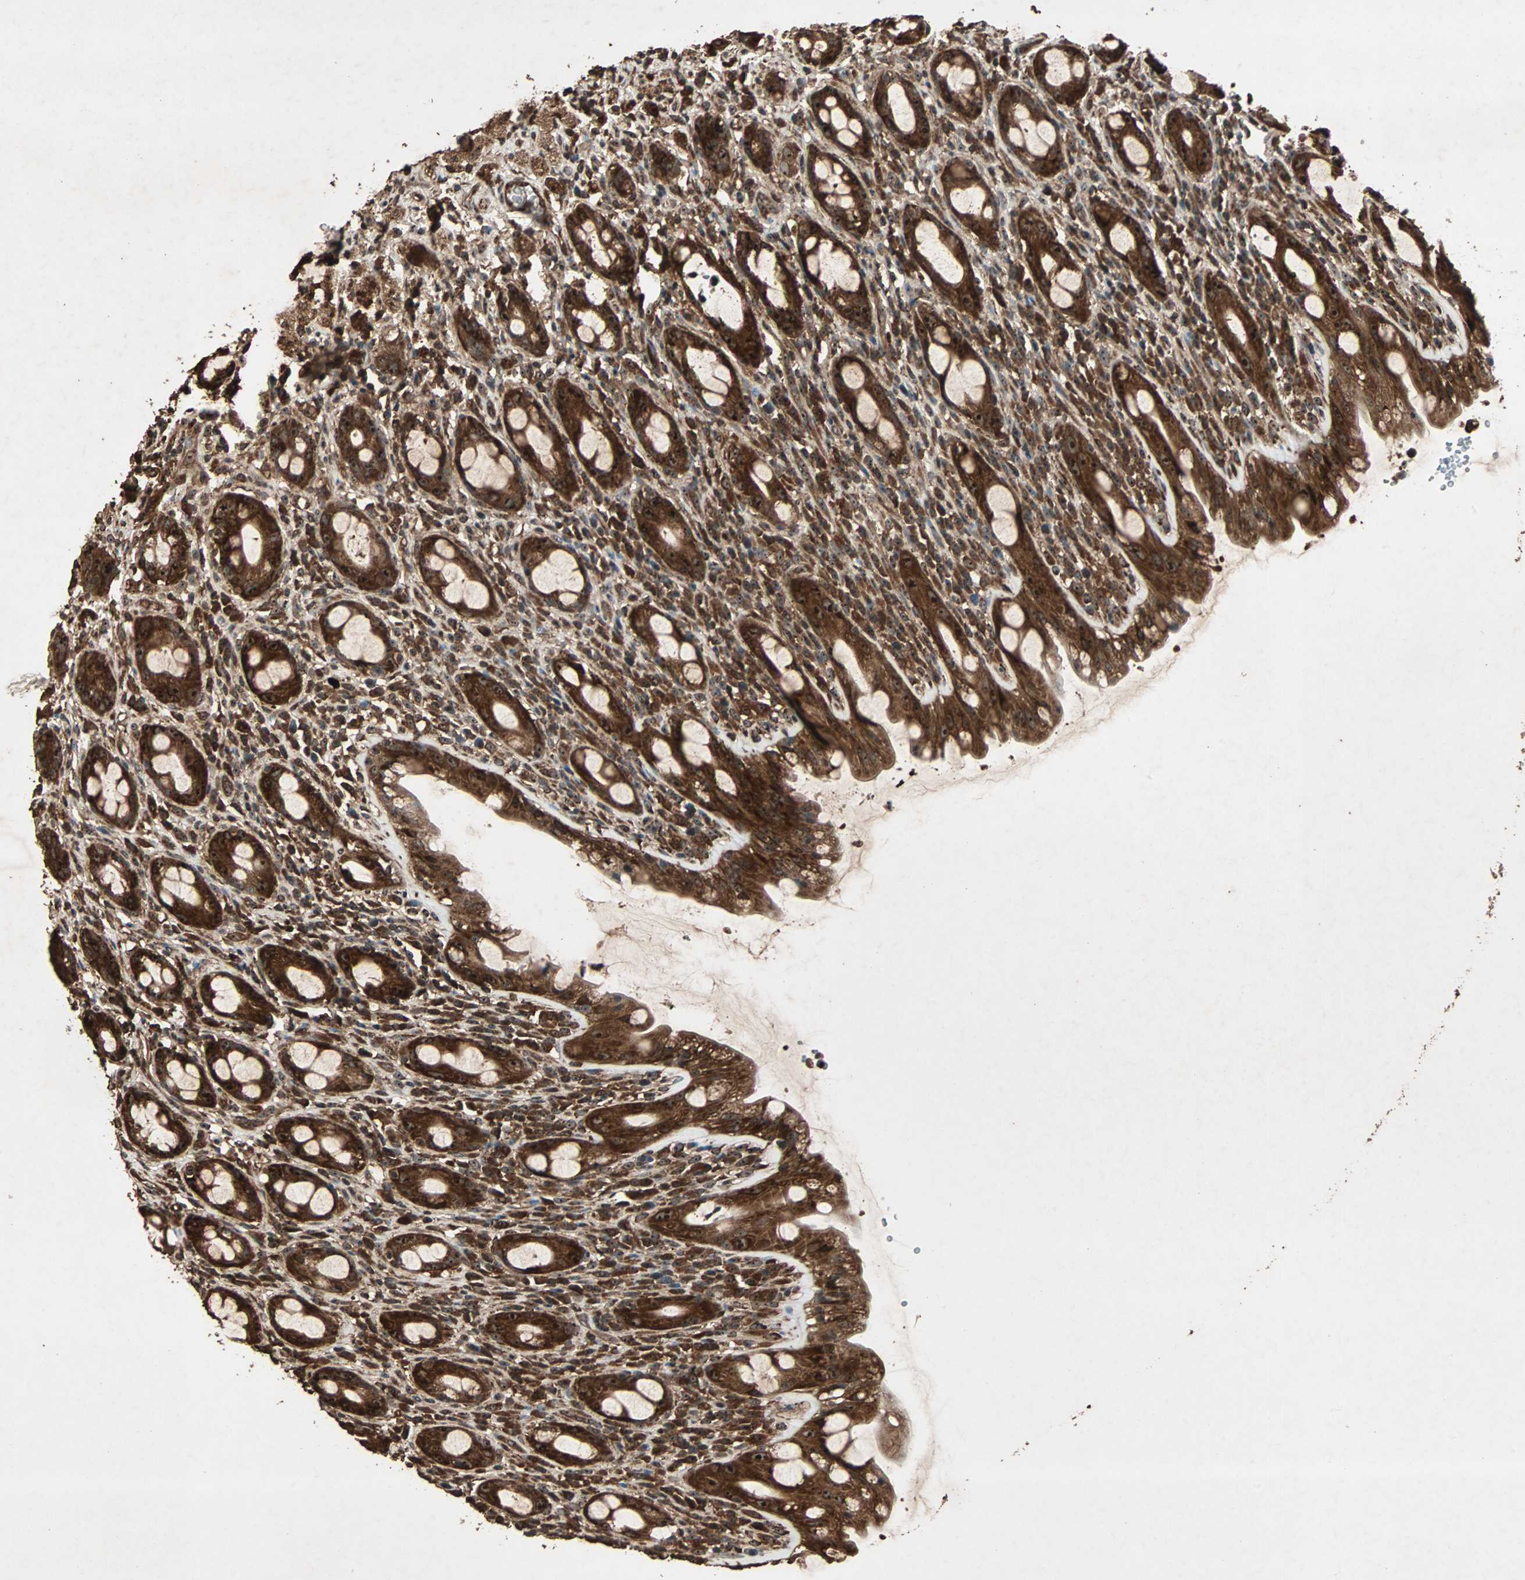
{"staining": {"intensity": "strong", "quantity": ">75%", "location": "cytoplasmic/membranous"}, "tissue": "rectum", "cell_type": "Glandular cells", "image_type": "normal", "snomed": [{"axis": "morphology", "description": "Normal tissue, NOS"}, {"axis": "topography", "description": "Rectum"}], "caption": "The histopathology image exhibits staining of unremarkable rectum, revealing strong cytoplasmic/membranous protein expression (brown color) within glandular cells.", "gene": "LAMTOR5", "patient": {"sex": "male", "age": 44}}